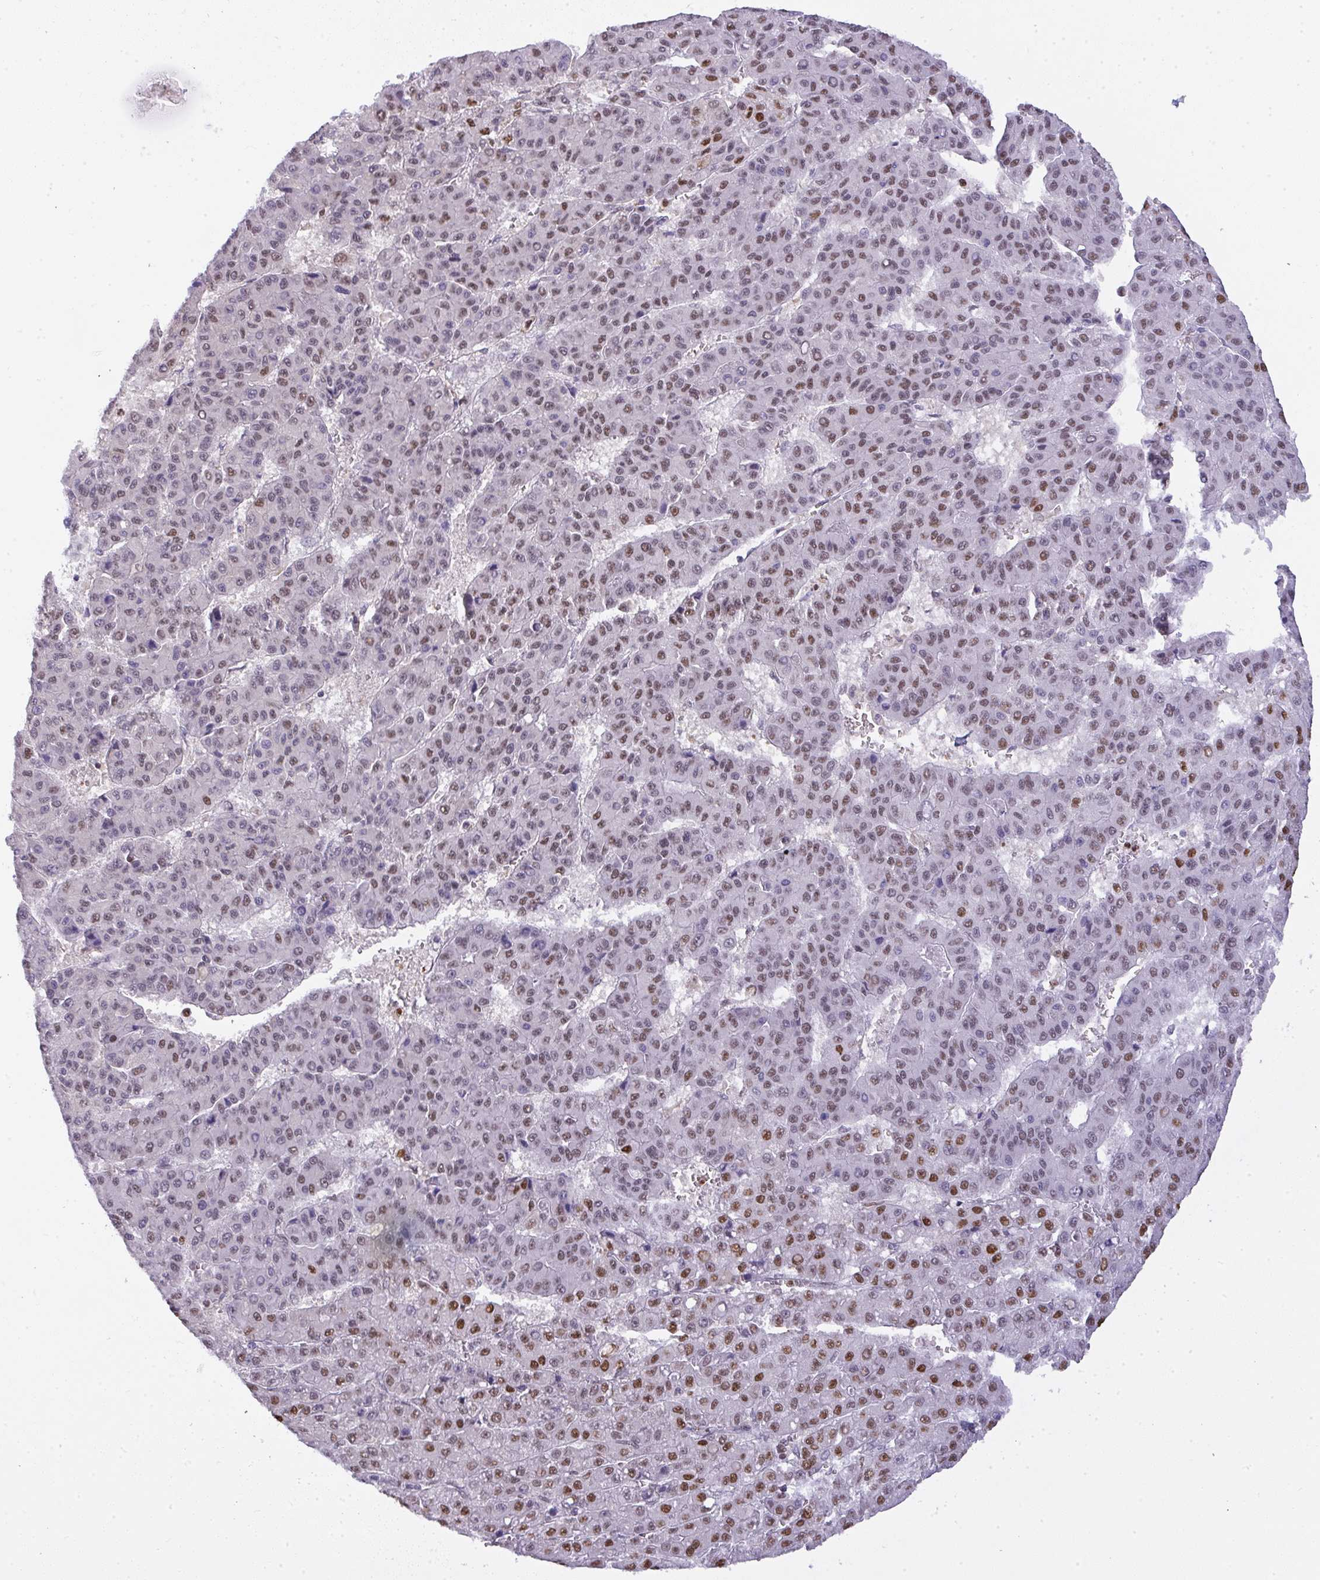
{"staining": {"intensity": "moderate", "quantity": ">75%", "location": "nuclear"}, "tissue": "liver cancer", "cell_type": "Tumor cells", "image_type": "cancer", "snomed": [{"axis": "morphology", "description": "Carcinoma, Hepatocellular, NOS"}, {"axis": "topography", "description": "Liver"}], "caption": "Protein staining shows moderate nuclear staining in approximately >75% of tumor cells in hepatocellular carcinoma (liver). Nuclei are stained in blue.", "gene": "BBX", "patient": {"sex": "male", "age": 70}}